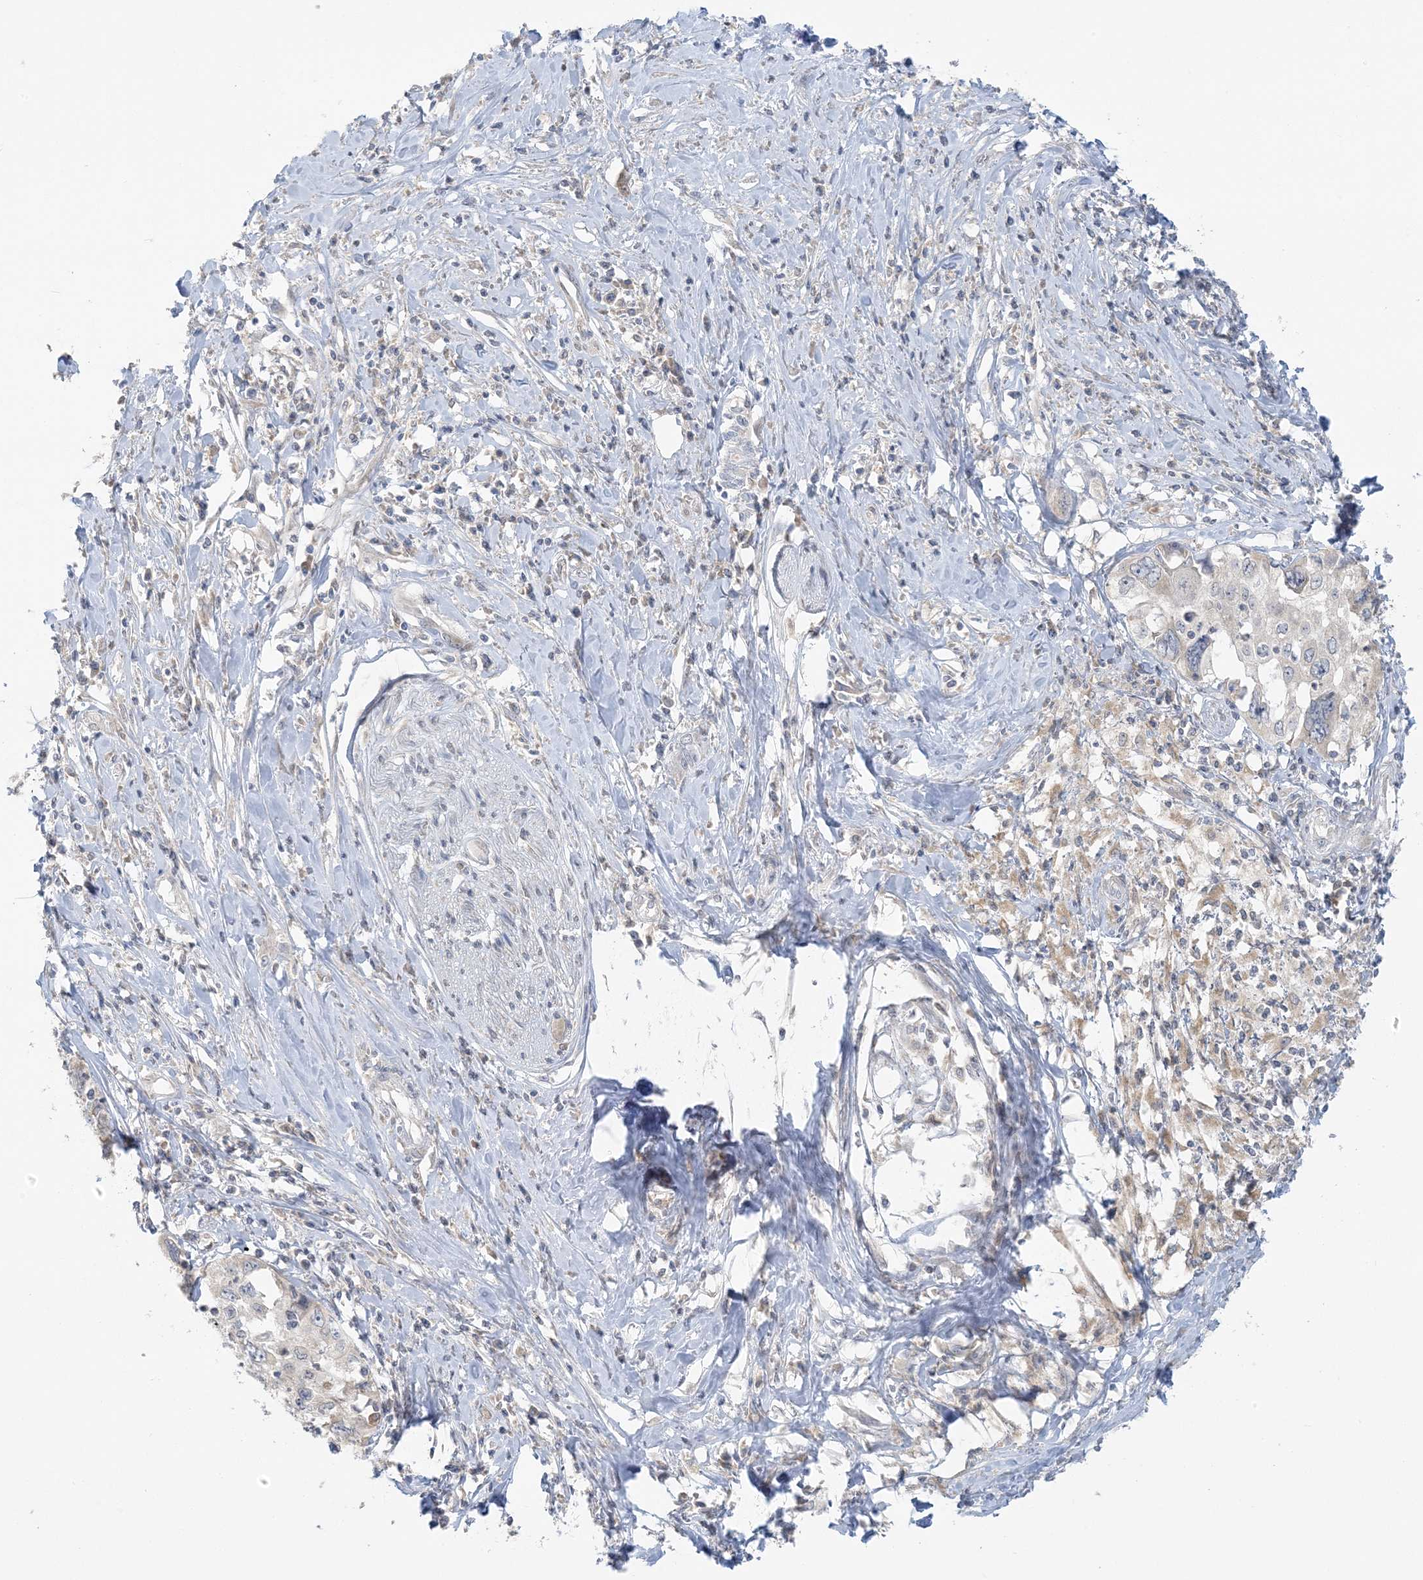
{"staining": {"intensity": "negative", "quantity": "none", "location": "none"}, "tissue": "cervical cancer", "cell_type": "Tumor cells", "image_type": "cancer", "snomed": [{"axis": "morphology", "description": "Squamous cell carcinoma, NOS"}, {"axis": "topography", "description": "Cervix"}], "caption": "An image of human cervical cancer (squamous cell carcinoma) is negative for staining in tumor cells. (DAB (3,3'-diaminobenzidine) immunohistochemistry (IHC), high magnification).", "gene": "EEFSEC", "patient": {"sex": "female", "age": 31}}